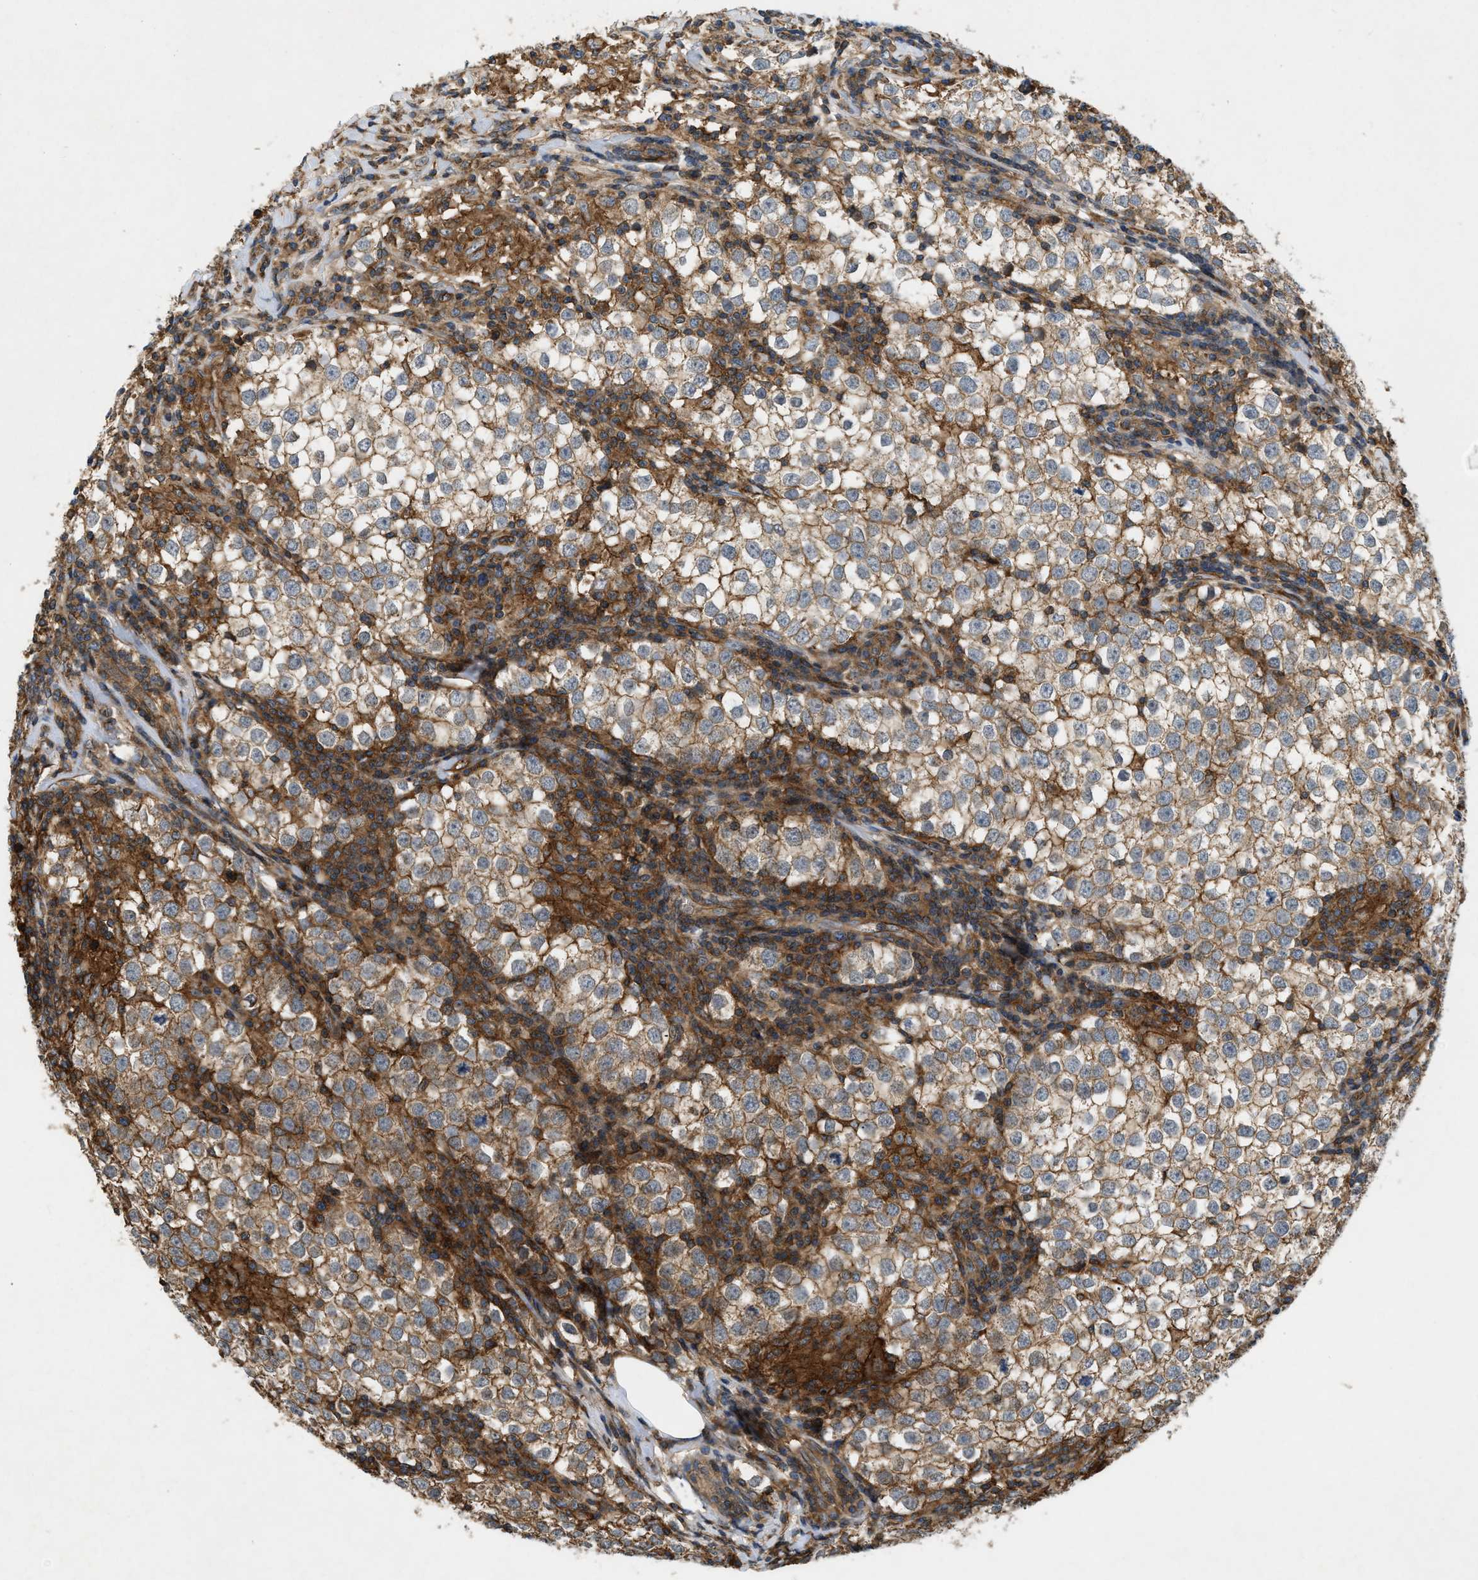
{"staining": {"intensity": "weak", "quantity": ">75%", "location": "cytoplasmic/membranous"}, "tissue": "testis cancer", "cell_type": "Tumor cells", "image_type": "cancer", "snomed": [{"axis": "morphology", "description": "Seminoma, NOS"}, {"axis": "morphology", "description": "Carcinoma, Embryonal, NOS"}, {"axis": "topography", "description": "Testis"}], "caption": "Immunohistochemical staining of testis cancer (embryonal carcinoma) shows weak cytoplasmic/membranous protein expression in approximately >75% of tumor cells.", "gene": "GNB4", "patient": {"sex": "male", "age": 36}}